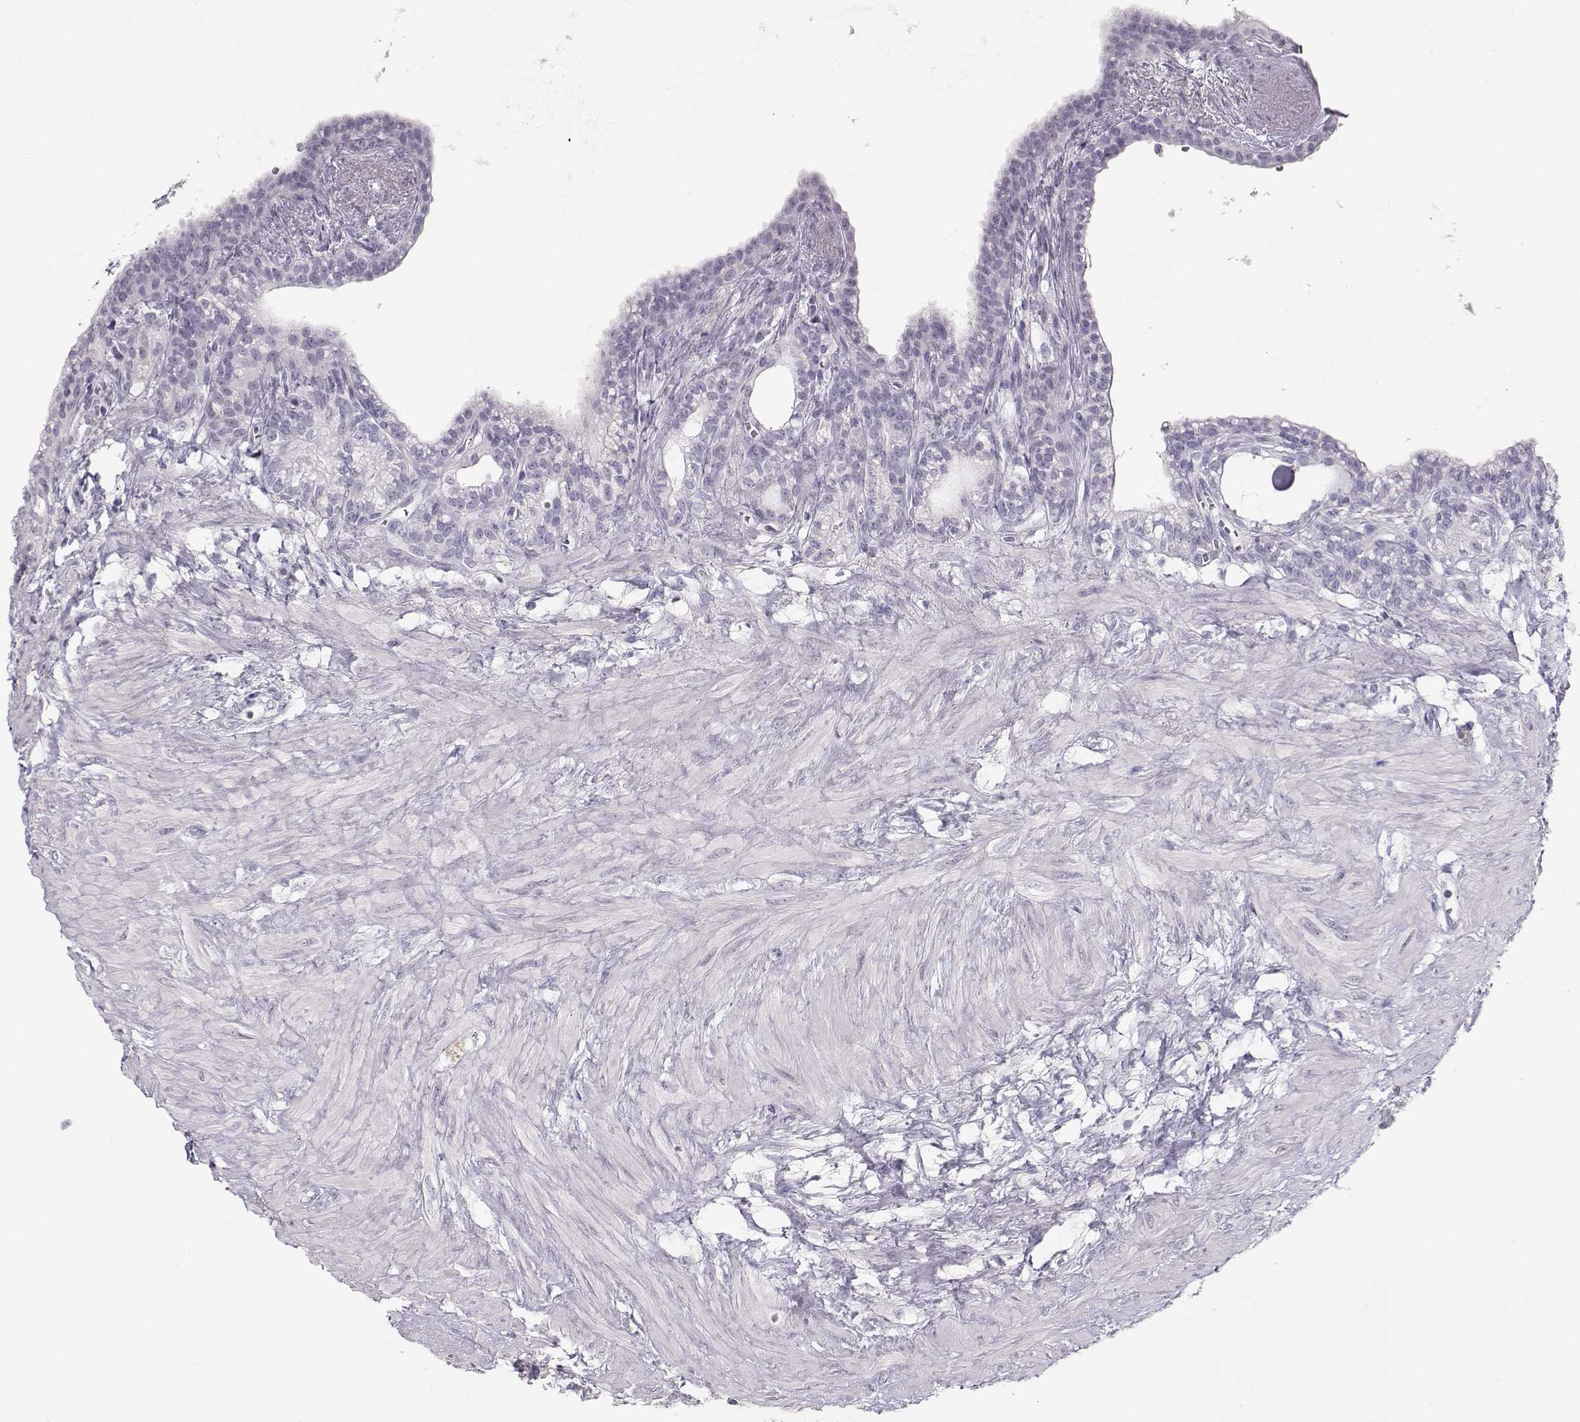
{"staining": {"intensity": "negative", "quantity": "none", "location": "none"}, "tissue": "seminal vesicle", "cell_type": "Glandular cells", "image_type": "normal", "snomed": [{"axis": "morphology", "description": "Normal tissue, NOS"}, {"axis": "morphology", "description": "Urothelial carcinoma, NOS"}, {"axis": "topography", "description": "Urinary bladder"}, {"axis": "topography", "description": "Seminal veicle"}], "caption": "The histopathology image exhibits no significant expression in glandular cells of seminal vesicle.", "gene": "IMPG1", "patient": {"sex": "male", "age": 76}}